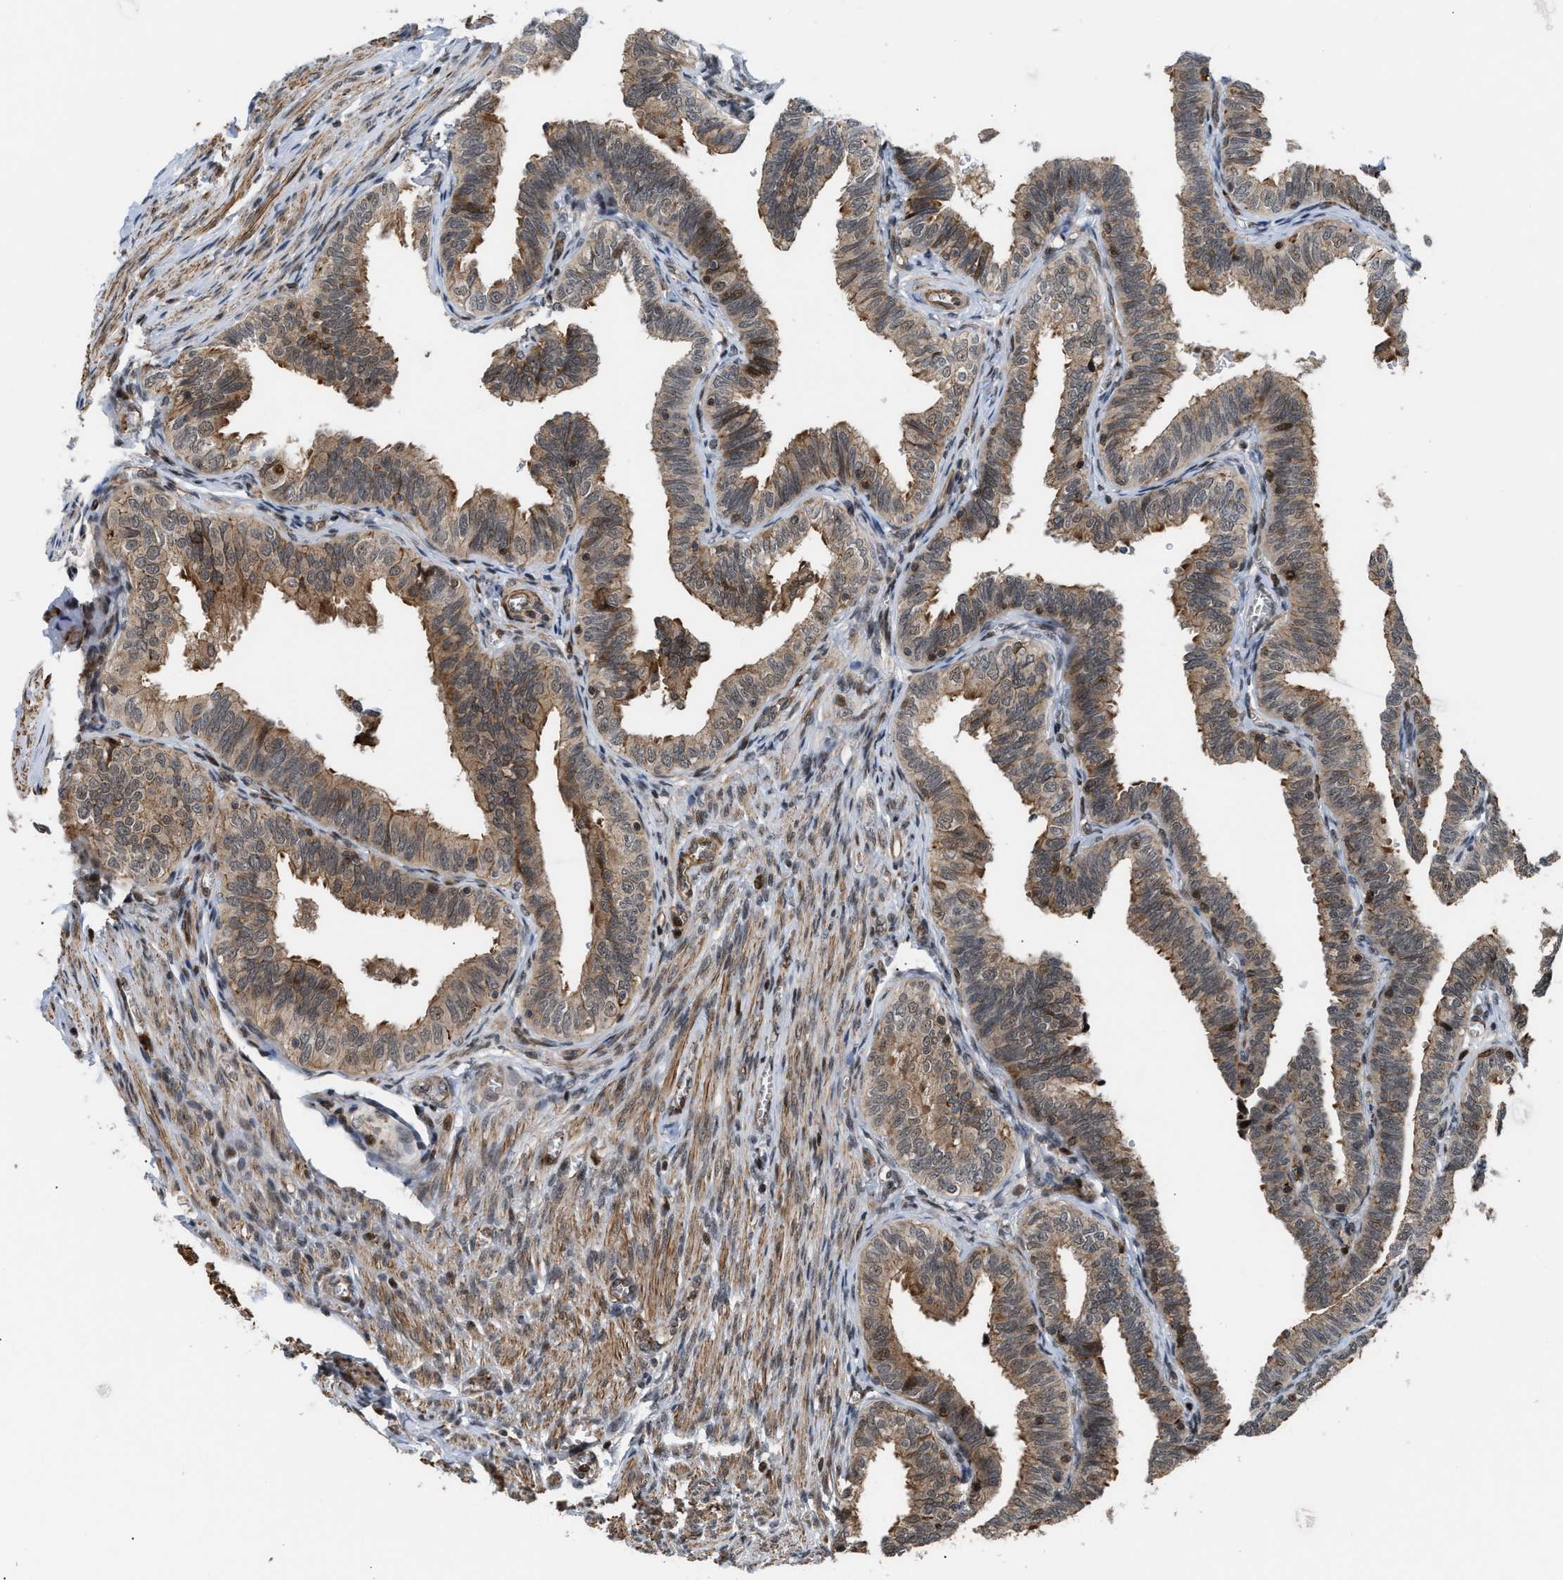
{"staining": {"intensity": "moderate", "quantity": ">75%", "location": "cytoplasmic/membranous,nuclear"}, "tissue": "fallopian tube", "cell_type": "Glandular cells", "image_type": "normal", "snomed": [{"axis": "morphology", "description": "Normal tissue, NOS"}, {"axis": "topography", "description": "Fallopian tube"}], "caption": "This image shows IHC staining of normal fallopian tube, with medium moderate cytoplasmic/membranous,nuclear staining in approximately >75% of glandular cells.", "gene": "STAU2", "patient": {"sex": "female", "age": 46}}